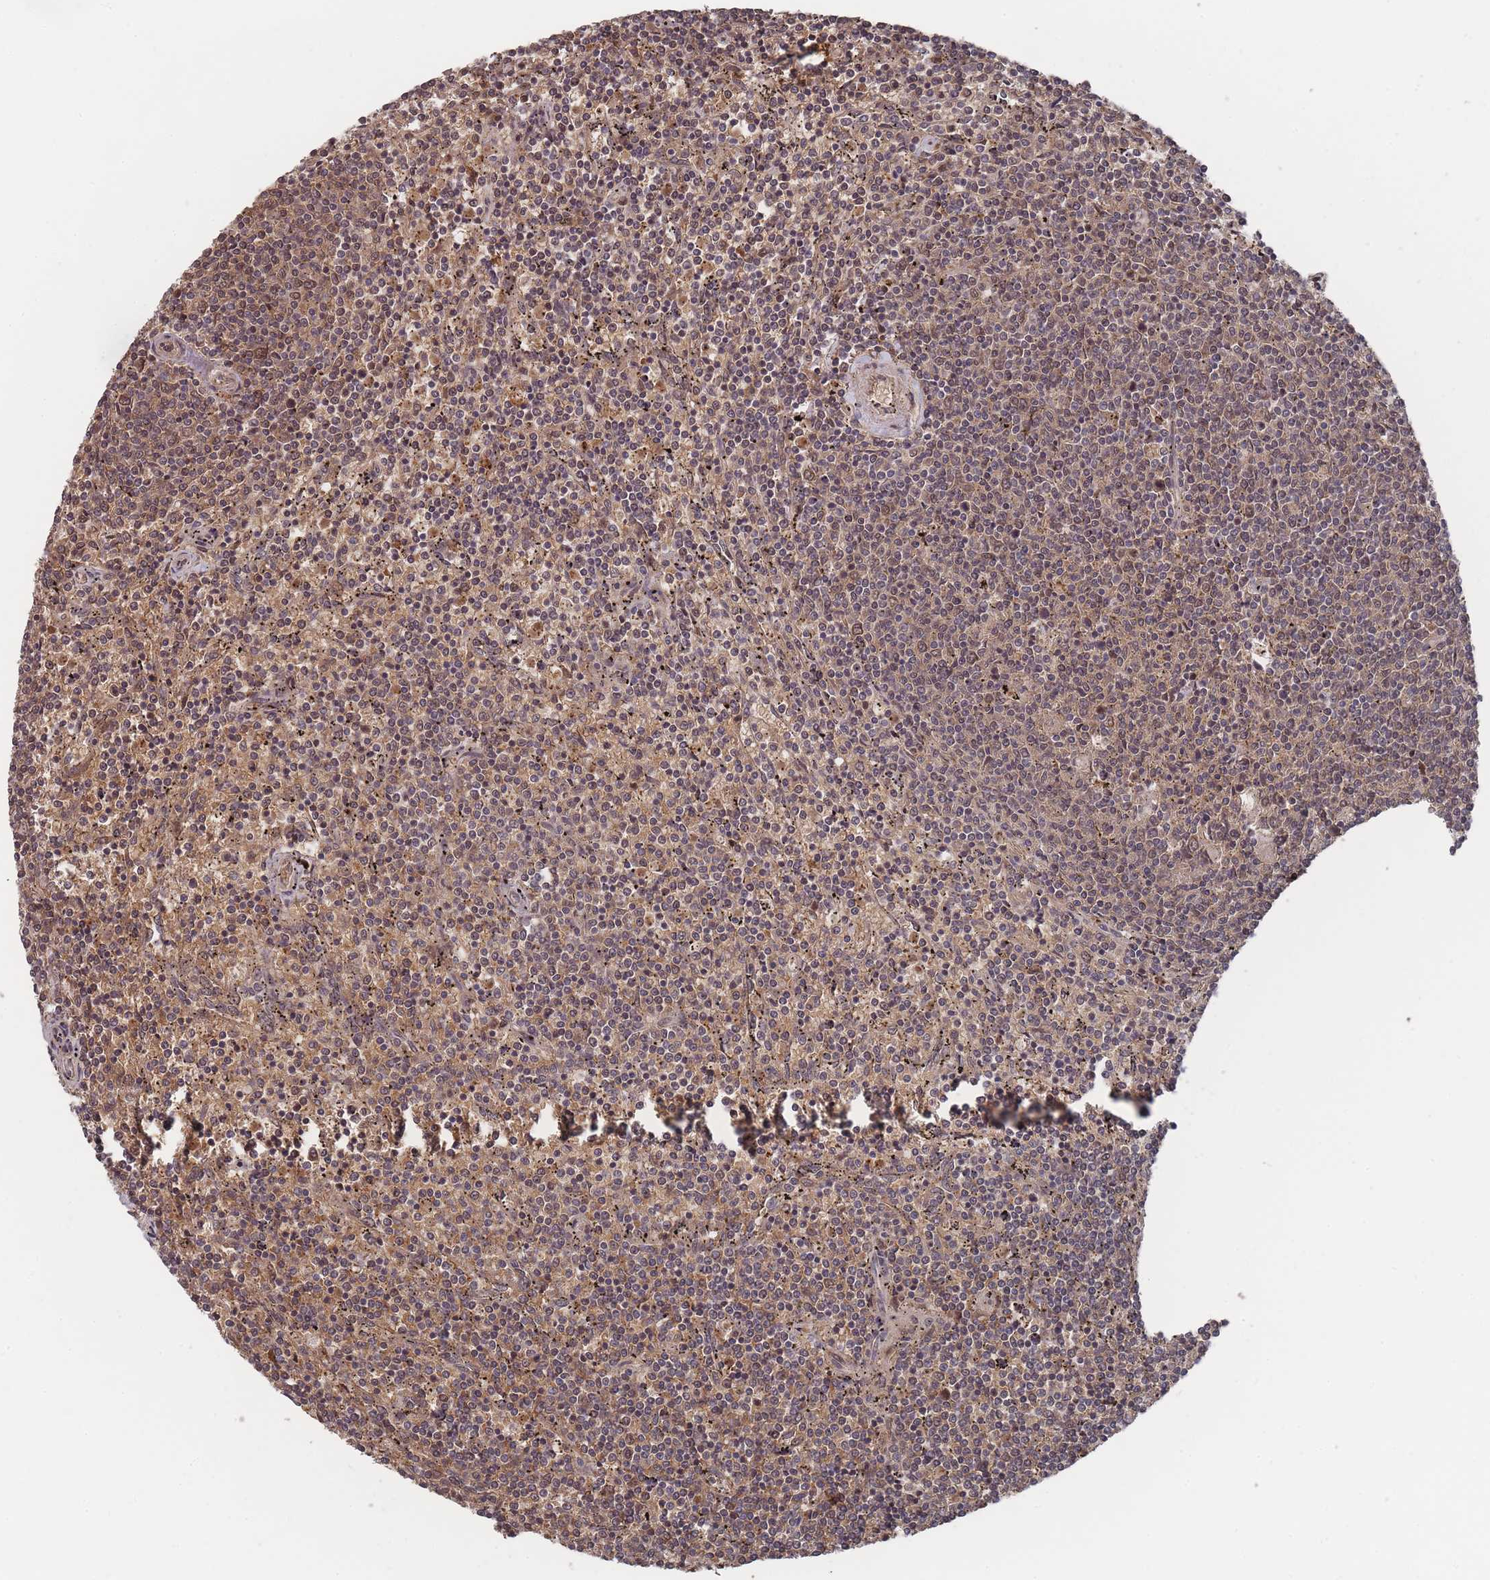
{"staining": {"intensity": "negative", "quantity": "none", "location": "none"}, "tissue": "lymphoma", "cell_type": "Tumor cells", "image_type": "cancer", "snomed": [{"axis": "morphology", "description": "Malignant lymphoma, non-Hodgkin's type, Low grade"}, {"axis": "topography", "description": "Spleen"}], "caption": "The image reveals no staining of tumor cells in lymphoma.", "gene": "SF3B1", "patient": {"sex": "female", "age": 50}}